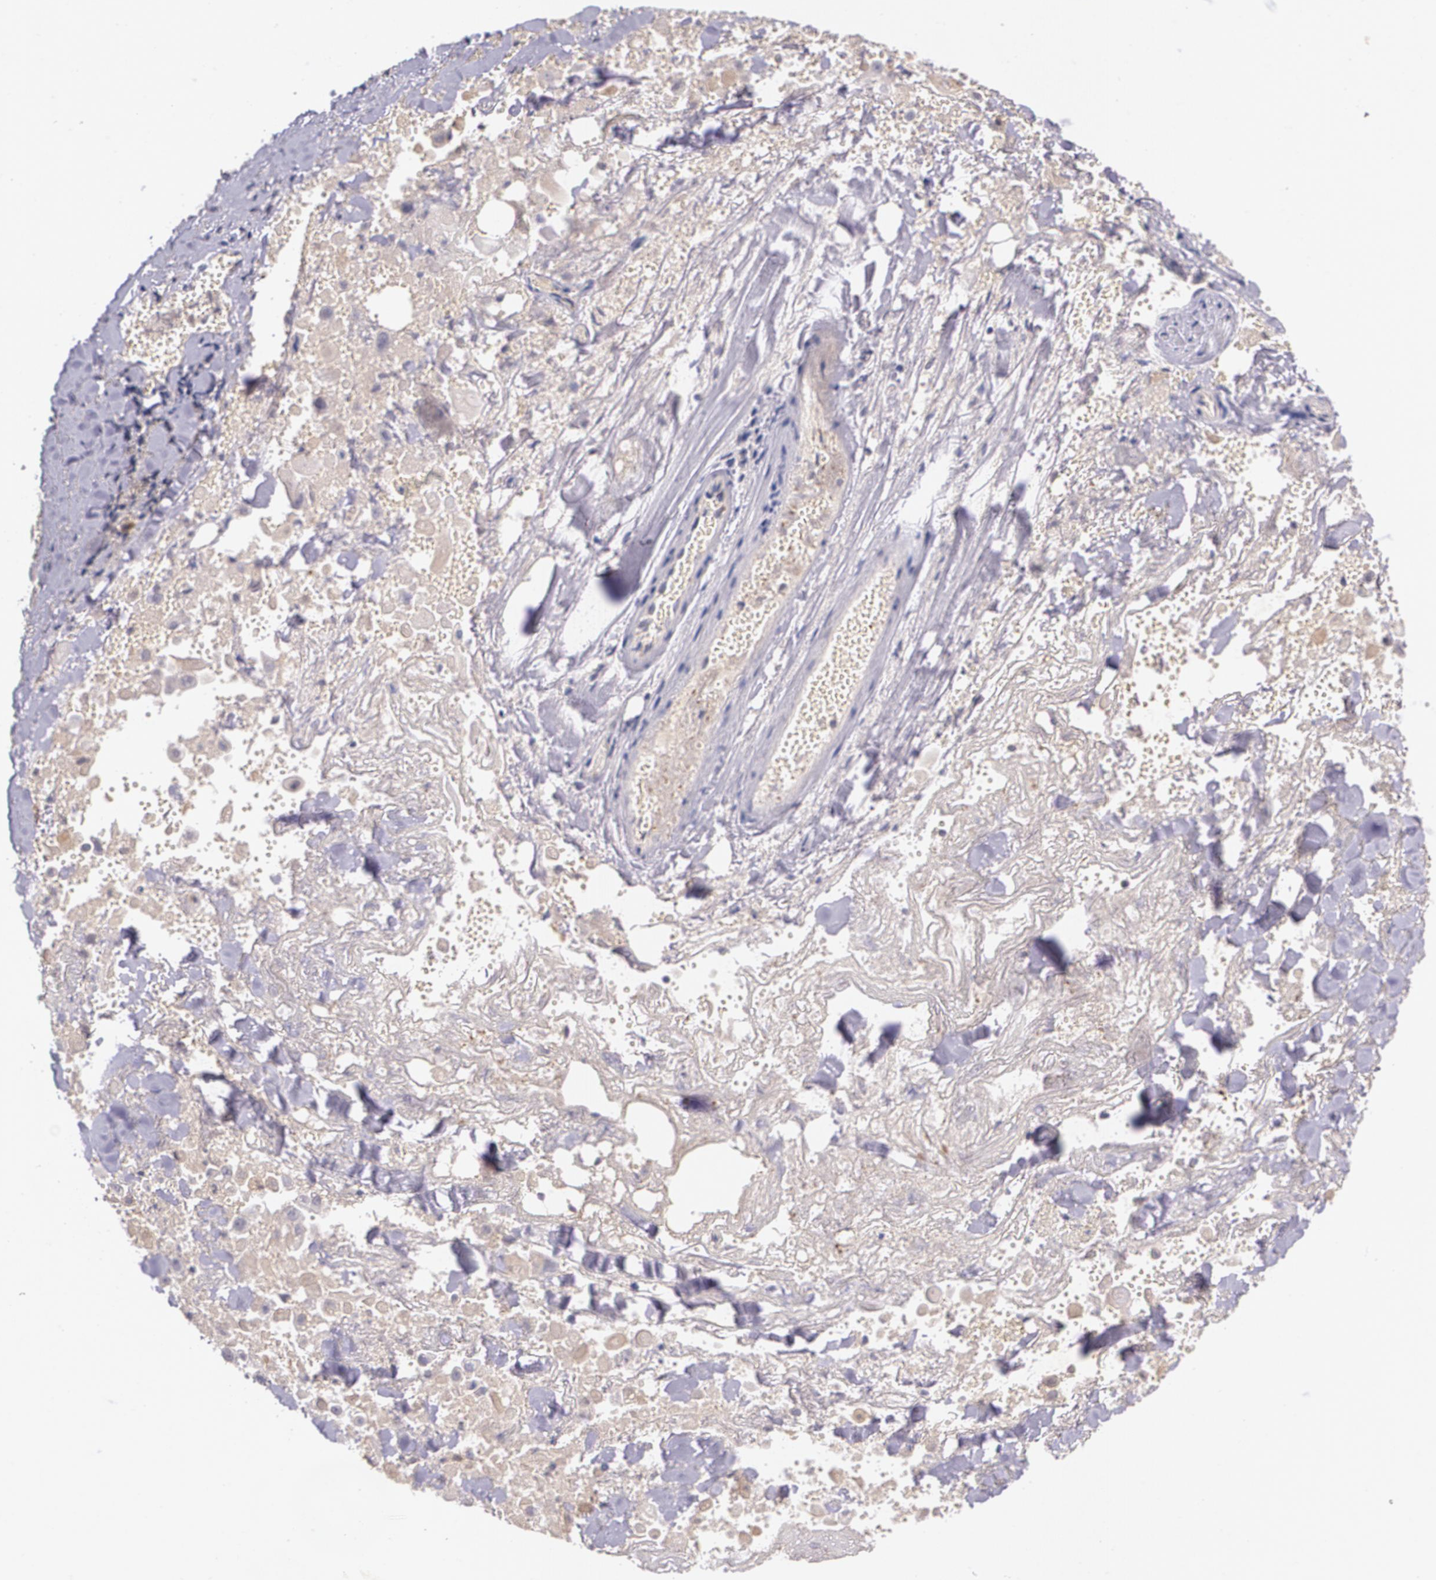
{"staining": {"intensity": "weak", "quantity": ">75%", "location": "cytoplasmic/membranous"}, "tissue": "lung cancer", "cell_type": "Tumor cells", "image_type": "cancer", "snomed": [{"axis": "morphology", "description": "Adenocarcinoma, NOS"}, {"axis": "topography", "description": "Lung"}], "caption": "Protein expression analysis of lung adenocarcinoma displays weak cytoplasmic/membranous expression in about >75% of tumor cells.", "gene": "TM4SF1", "patient": {"sex": "male", "age": 60}}